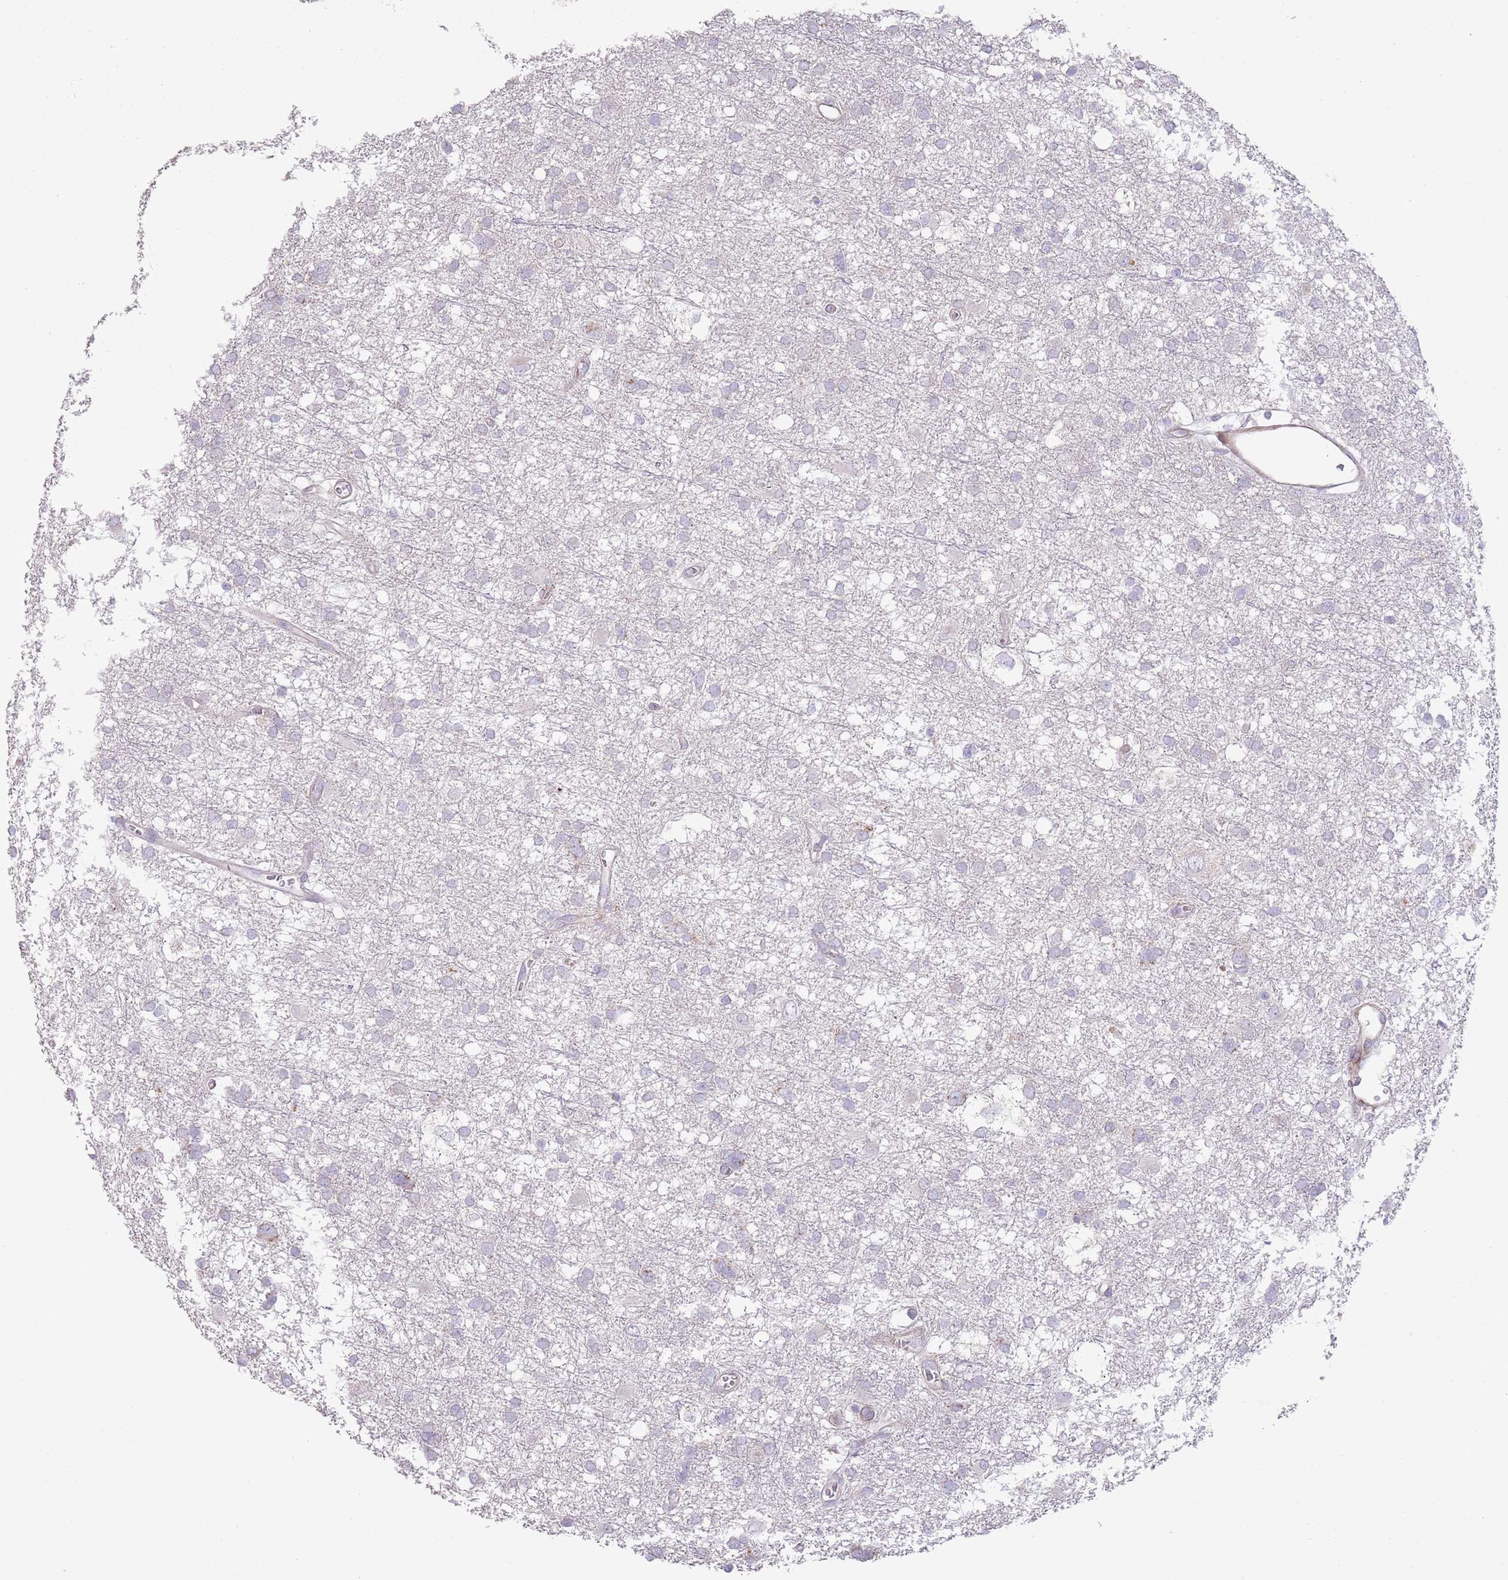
{"staining": {"intensity": "negative", "quantity": "none", "location": "none"}, "tissue": "glioma", "cell_type": "Tumor cells", "image_type": "cancer", "snomed": [{"axis": "morphology", "description": "Glioma, malignant, High grade"}, {"axis": "topography", "description": "Brain"}], "caption": "This is an IHC micrograph of malignant glioma (high-grade). There is no staining in tumor cells.", "gene": "TOMM5", "patient": {"sex": "male", "age": 61}}